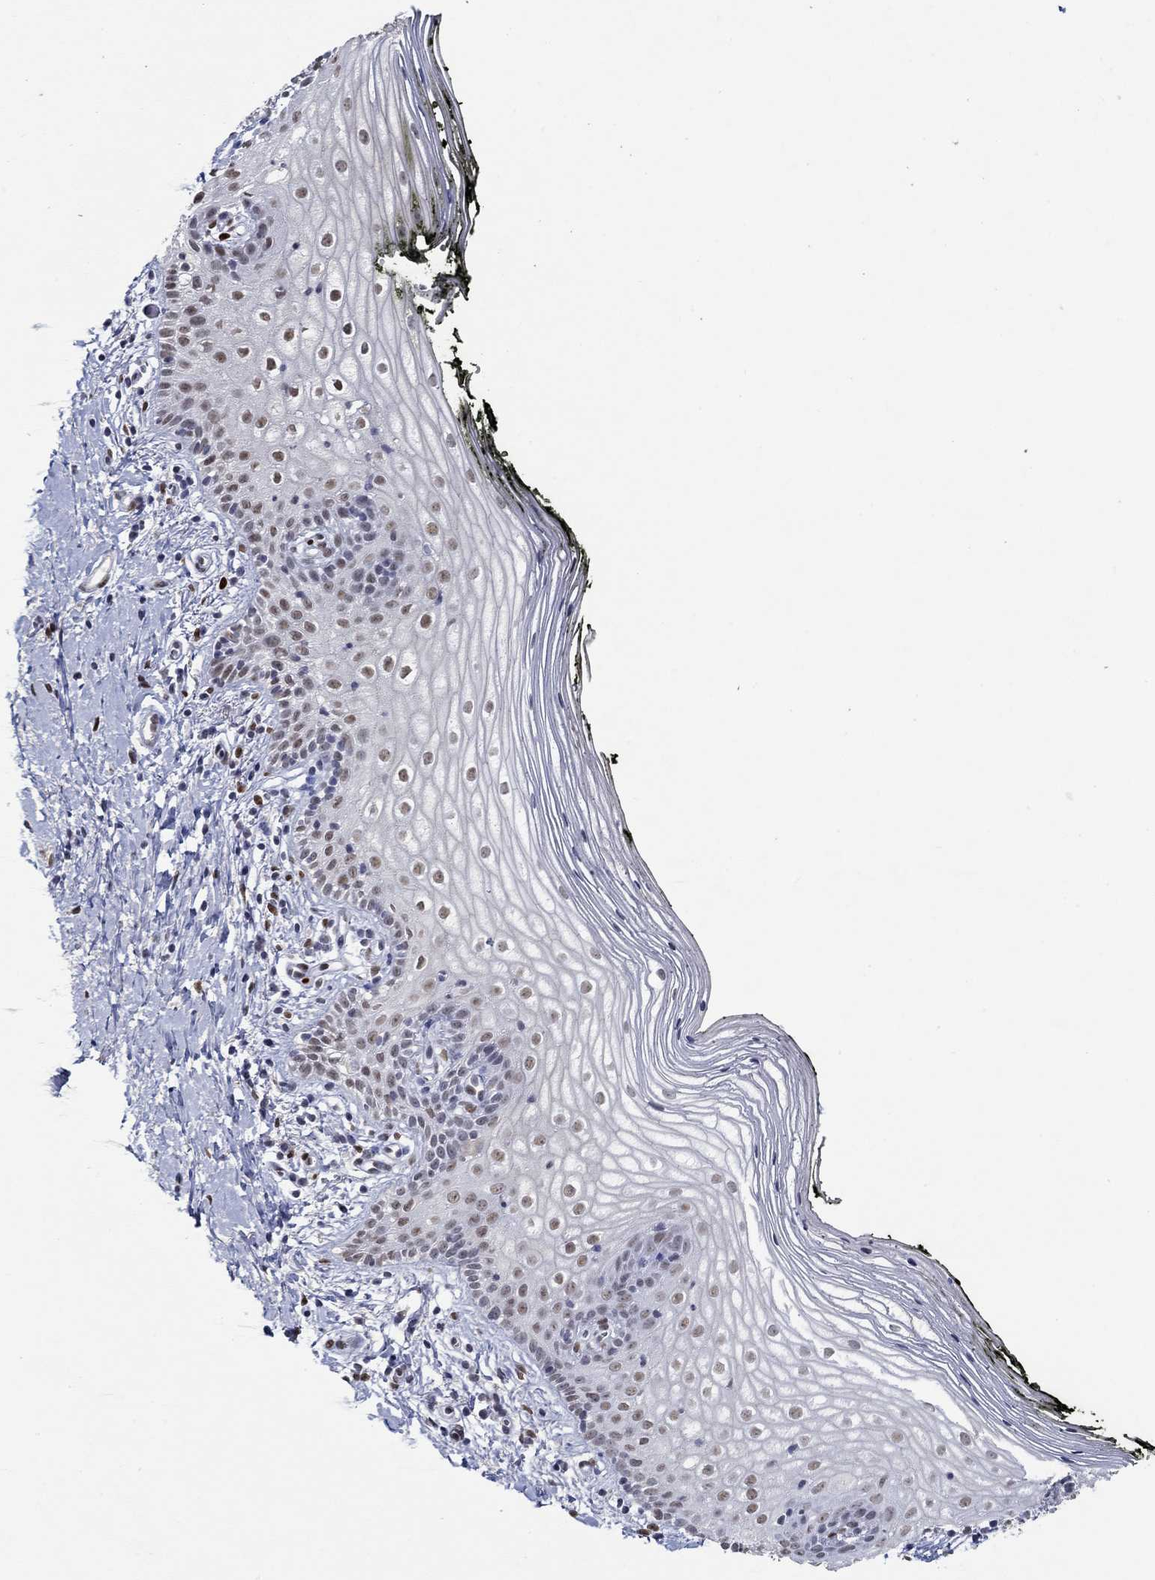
{"staining": {"intensity": "moderate", "quantity": "<25%", "location": "nuclear"}, "tissue": "vagina", "cell_type": "Squamous epithelial cells", "image_type": "normal", "snomed": [{"axis": "morphology", "description": "Normal tissue, NOS"}, {"axis": "topography", "description": "Vagina"}], "caption": "Immunohistochemical staining of unremarkable vagina exhibits moderate nuclear protein staining in about <25% of squamous epithelial cells. Using DAB (brown) and hematoxylin (blue) stains, captured at high magnification using brightfield microscopy.", "gene": "GATA2", "patient": {"sex": "female", "age": 47}}